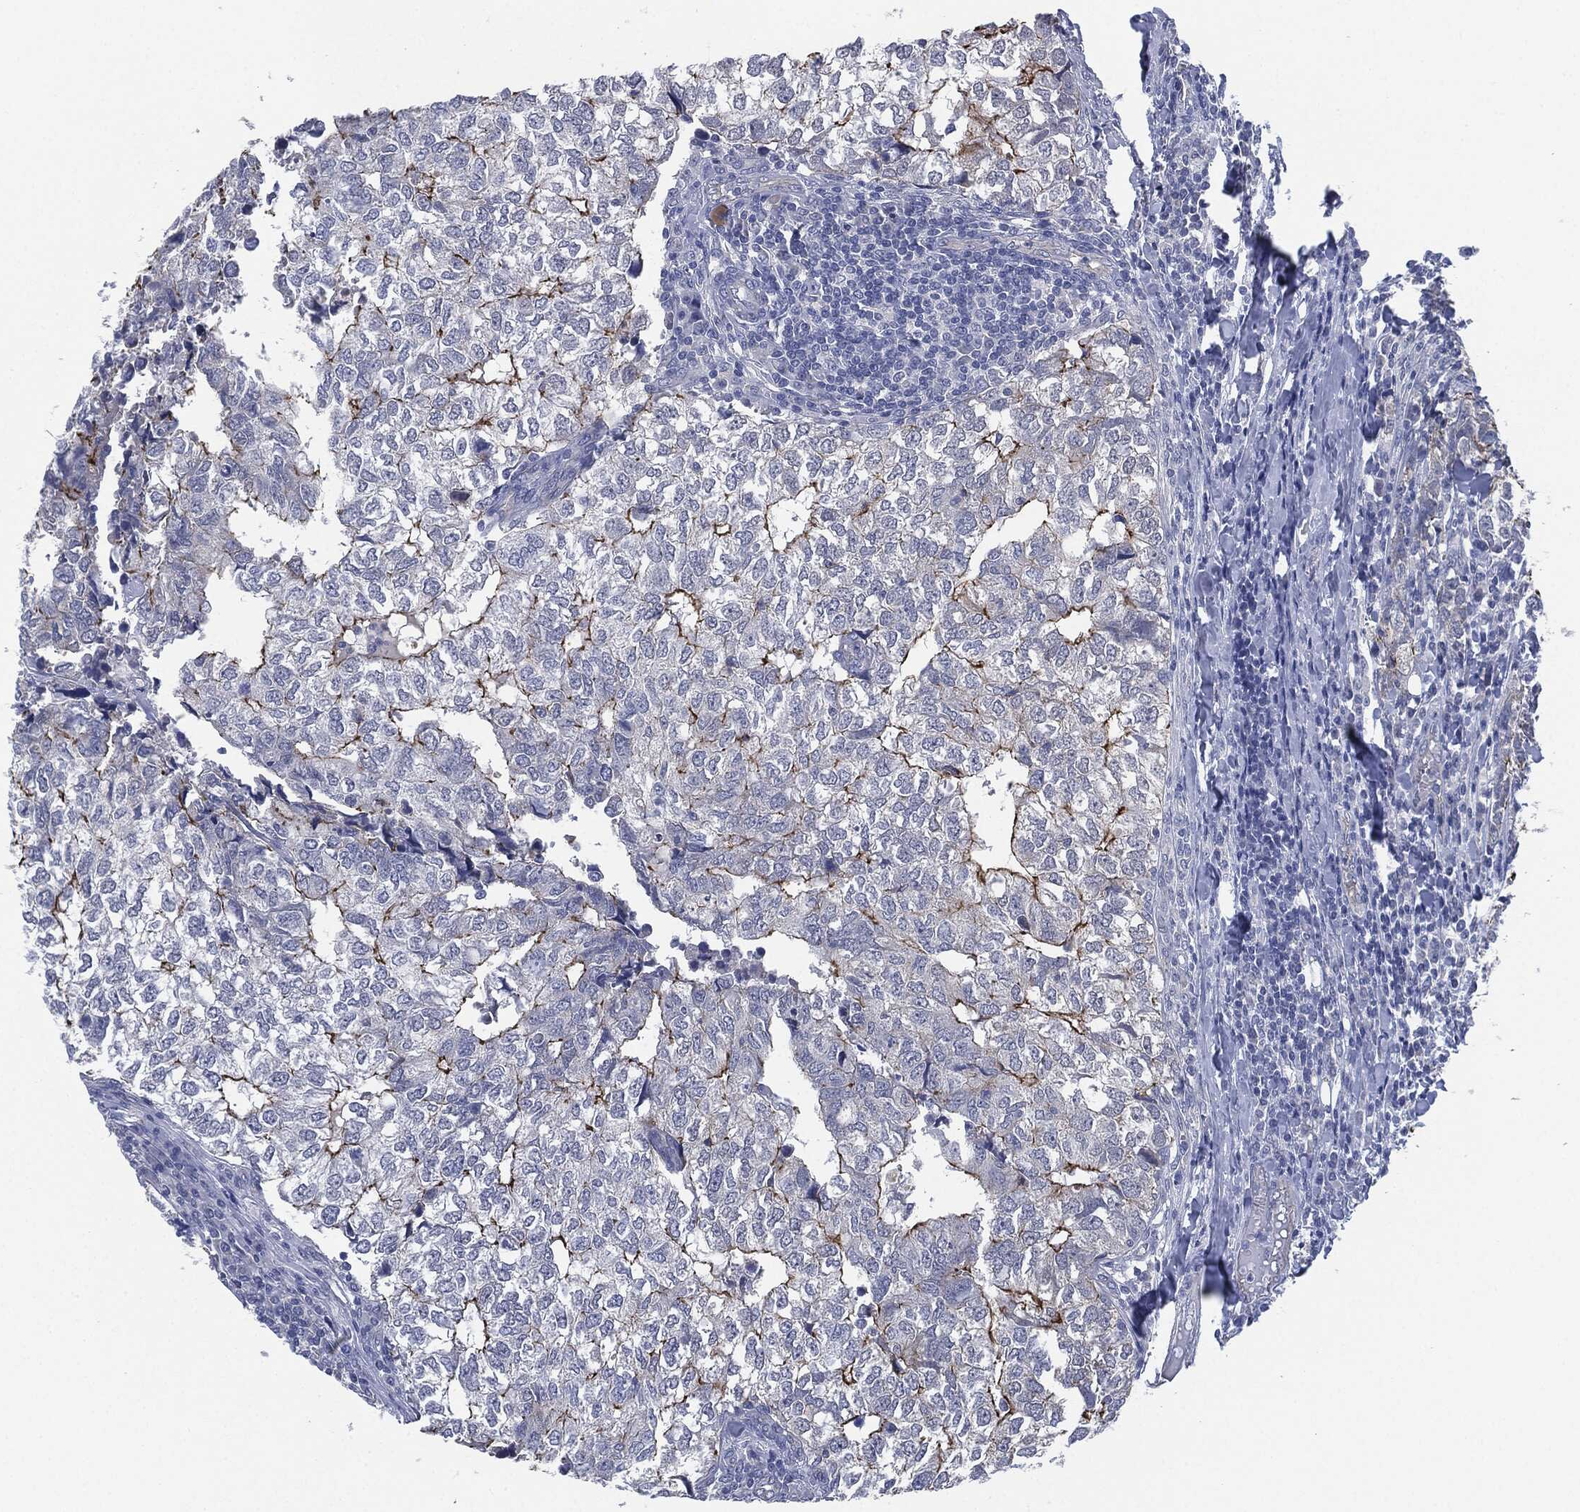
{"staining": {"intensity": "strong", "quantity": "<25%", "location": "cytoplasmic/membranous"}, "tissue": "breast cancer", "cell_type": "Tumor cells", "image_type": "cancer", "snomed": [{"axis": "morphology", "description": "Duct carcinoma"}, {"axis": "topography", "description": "Breast"}], "caption": "High-magnification brightfield microscopy of intraductal carcinoma (breast) stained with DAB (3,3'-diaminobenzidine) (brown) and counterstained with hematoxylin (blue). tumor cells exhibit strong cytoplasmic/membranous positivity is identified in about<25% of cells.", "gene": "SHROOM2", "patient": {"sex": "female", "age": 30}}